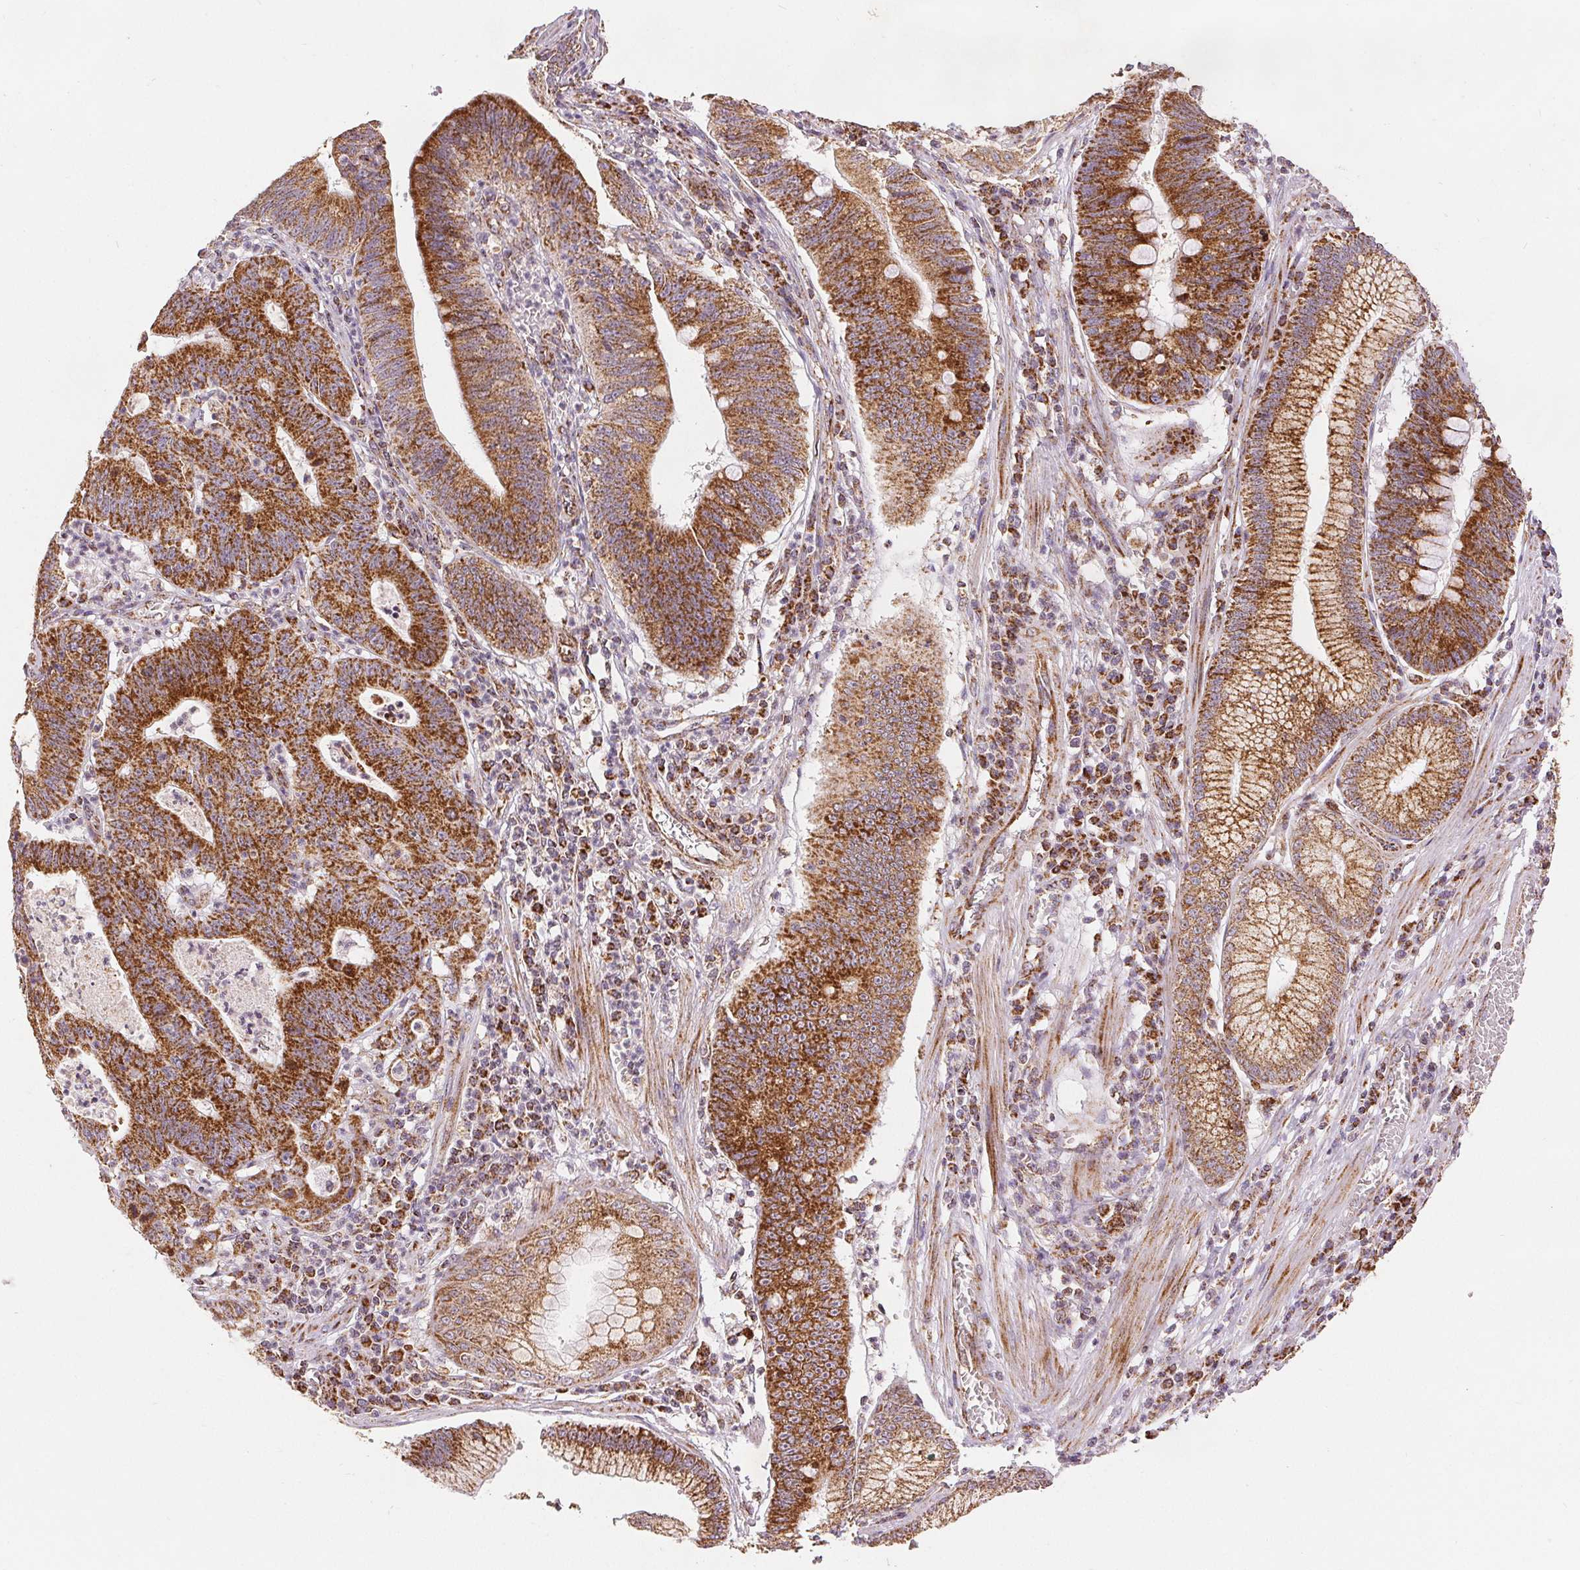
{"staining": {"intensity": "strong", "quantity": ">75%", "location": "cytoplasmic/membranous"}, "tissue": "stomach cancer", "cell_type": "Tumor cells", "image_type": "cancer", "snomed": [{"axis": "morphology", "description": "Adenocarcinoma, NOS"}, {"axis": "topography", "description": "Stomach"}], "caption": "Immunohistochemistry (IHC) micrograph of stomach adenocarcinoma stained for a protein (brown), which exhibits high levels of strong cytoplasmic/membranous positivity in about >75% of tumor cells.", "gene": "SDHB", "patient": {"sex": "male", "age": 59}}